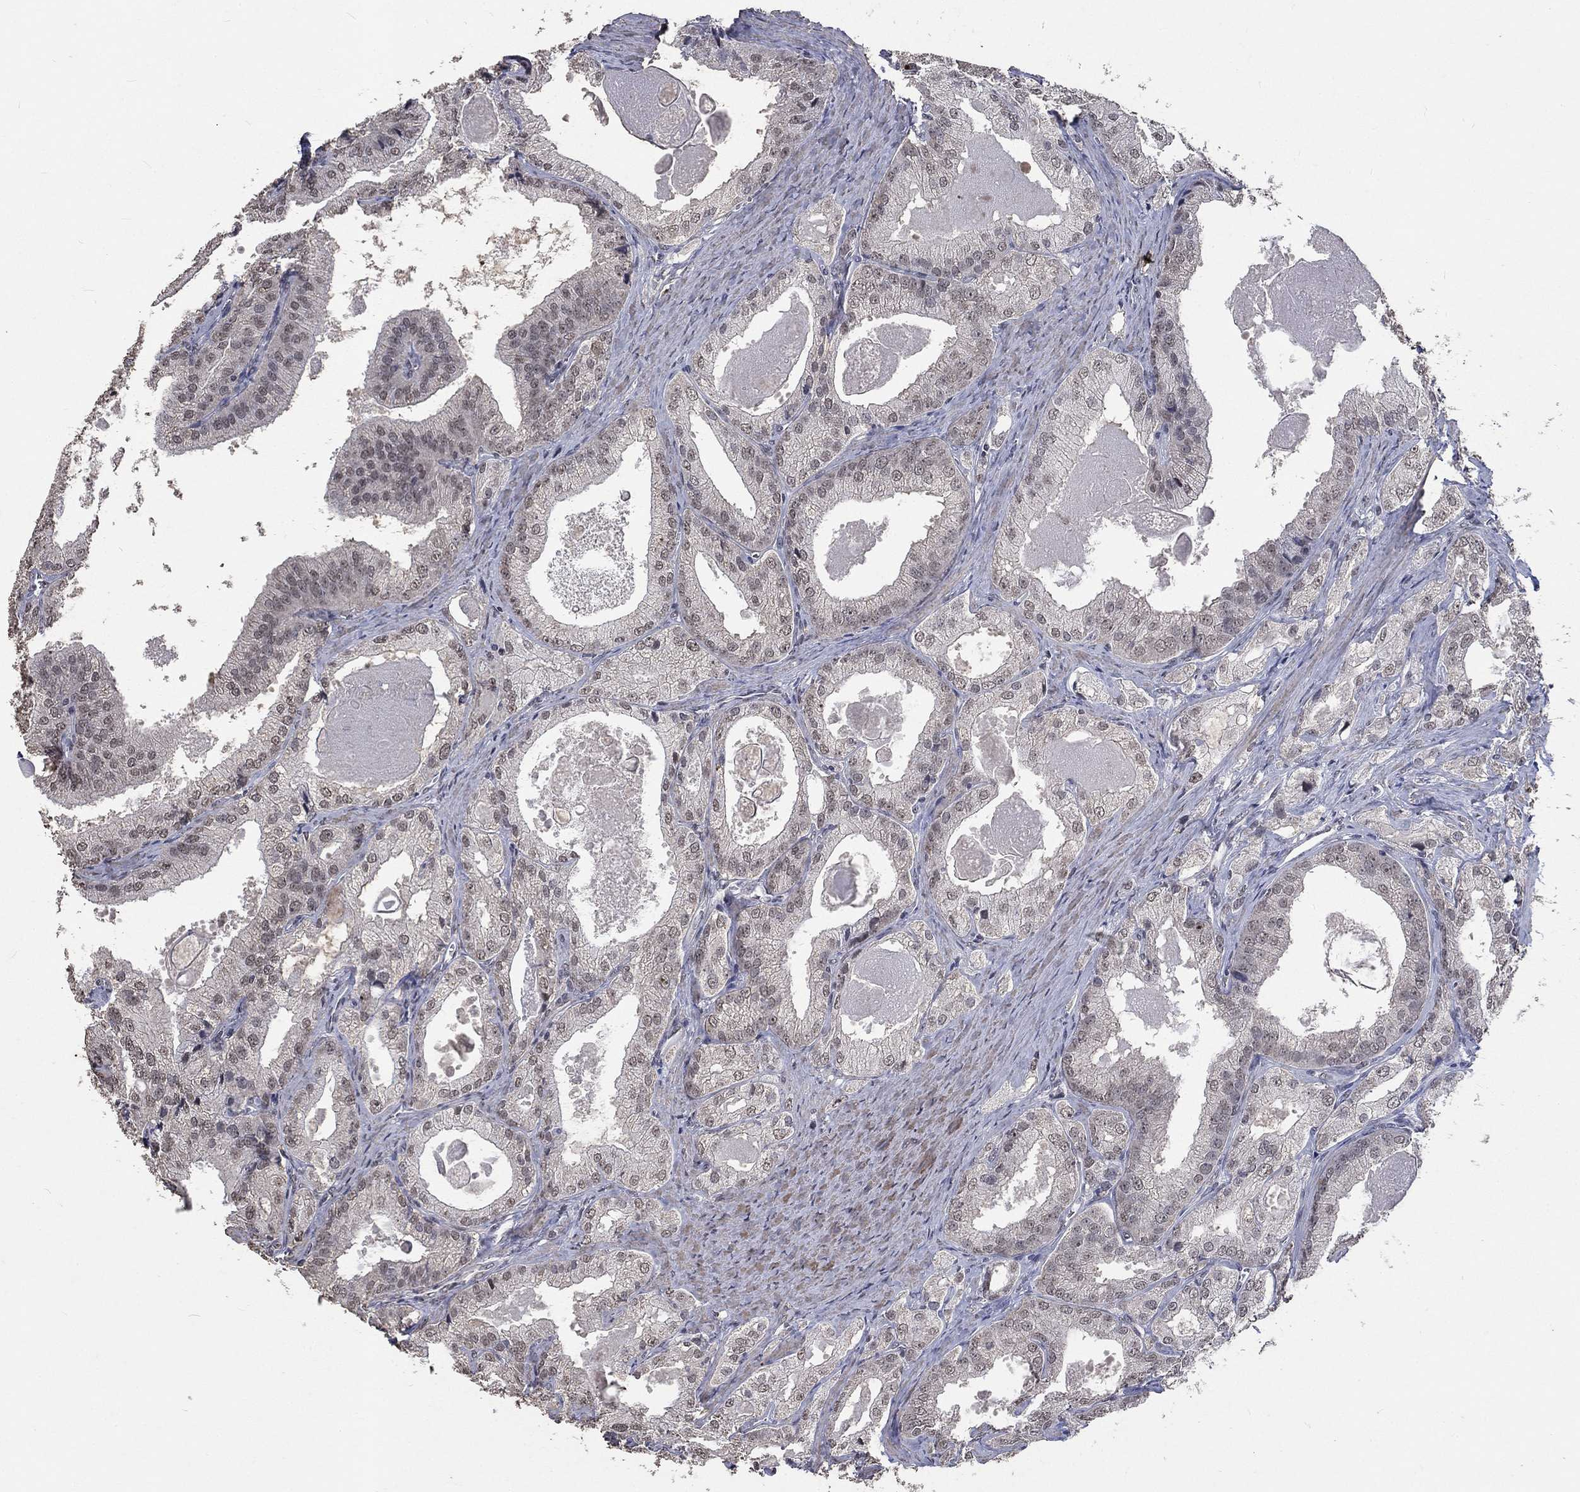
{"staining": {"intensity": "negative", "quantity": "none", "location": "none"}, "tissue": "prostate cancer", "cell_type": "Tumor cells", "image_type": "cancer", "snomed": [{"axis": "morphology", "description": "Adenocarcinoma, NOS"}, {"axis": "morphology", "description": "Adenocarcinoma, High grade"}, {"axis": "topography", "description": "Prostate"}], "caption": "Tumor cells are negative for protein expression in human prostate cancer. (DAB (3,3'-diaminobenzidine) immunohistochemistry, high magnification).", "gene": "SPATA33", "patient": {"sex": "male", "age": 70}}